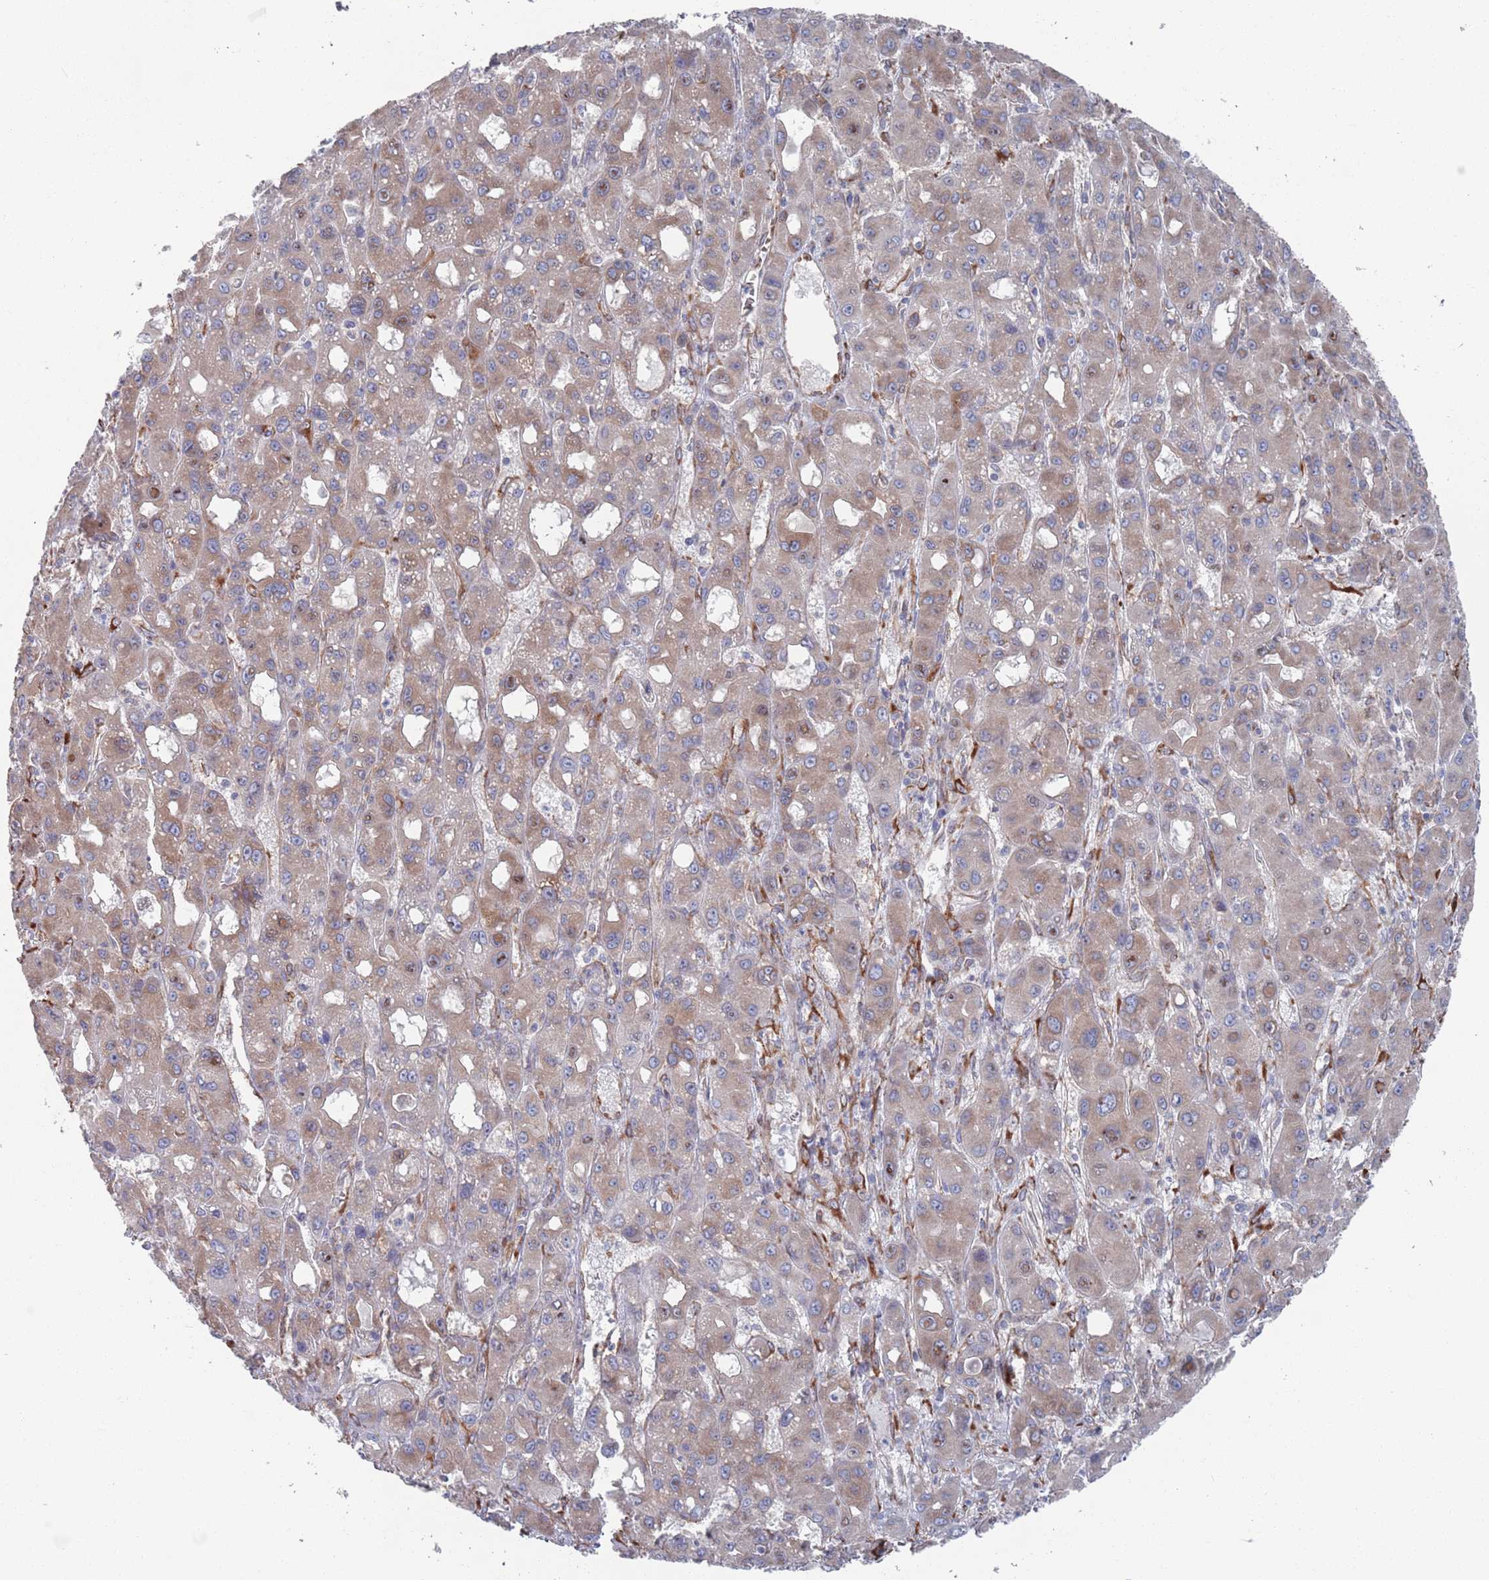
{"staining": {"intensity": "moderate", "quantity": "25%-75%", "location": "cytoplasmic/membranous"}, "tissue": "liver cancer", "cell_type": "Tumor cells", "image_type": "cancer", "snomed": [{"axis": "morphology", "description": "Carcinoma, Hepatocellular, NOS"}, {"axis": "topography", "description": "Liver"}], "caption": "Tumor cells reveal moderate cytoplasmic/membranous staining in about 25%-75% of cells in liver cancer (hepatocellular carcinoma). (DAB (3,3'-diaminobenzidine) IHC with brightfield microscopy, high magnification).", "gene": "CCDC106", "patient": {"sex": "male", "age": 55}}